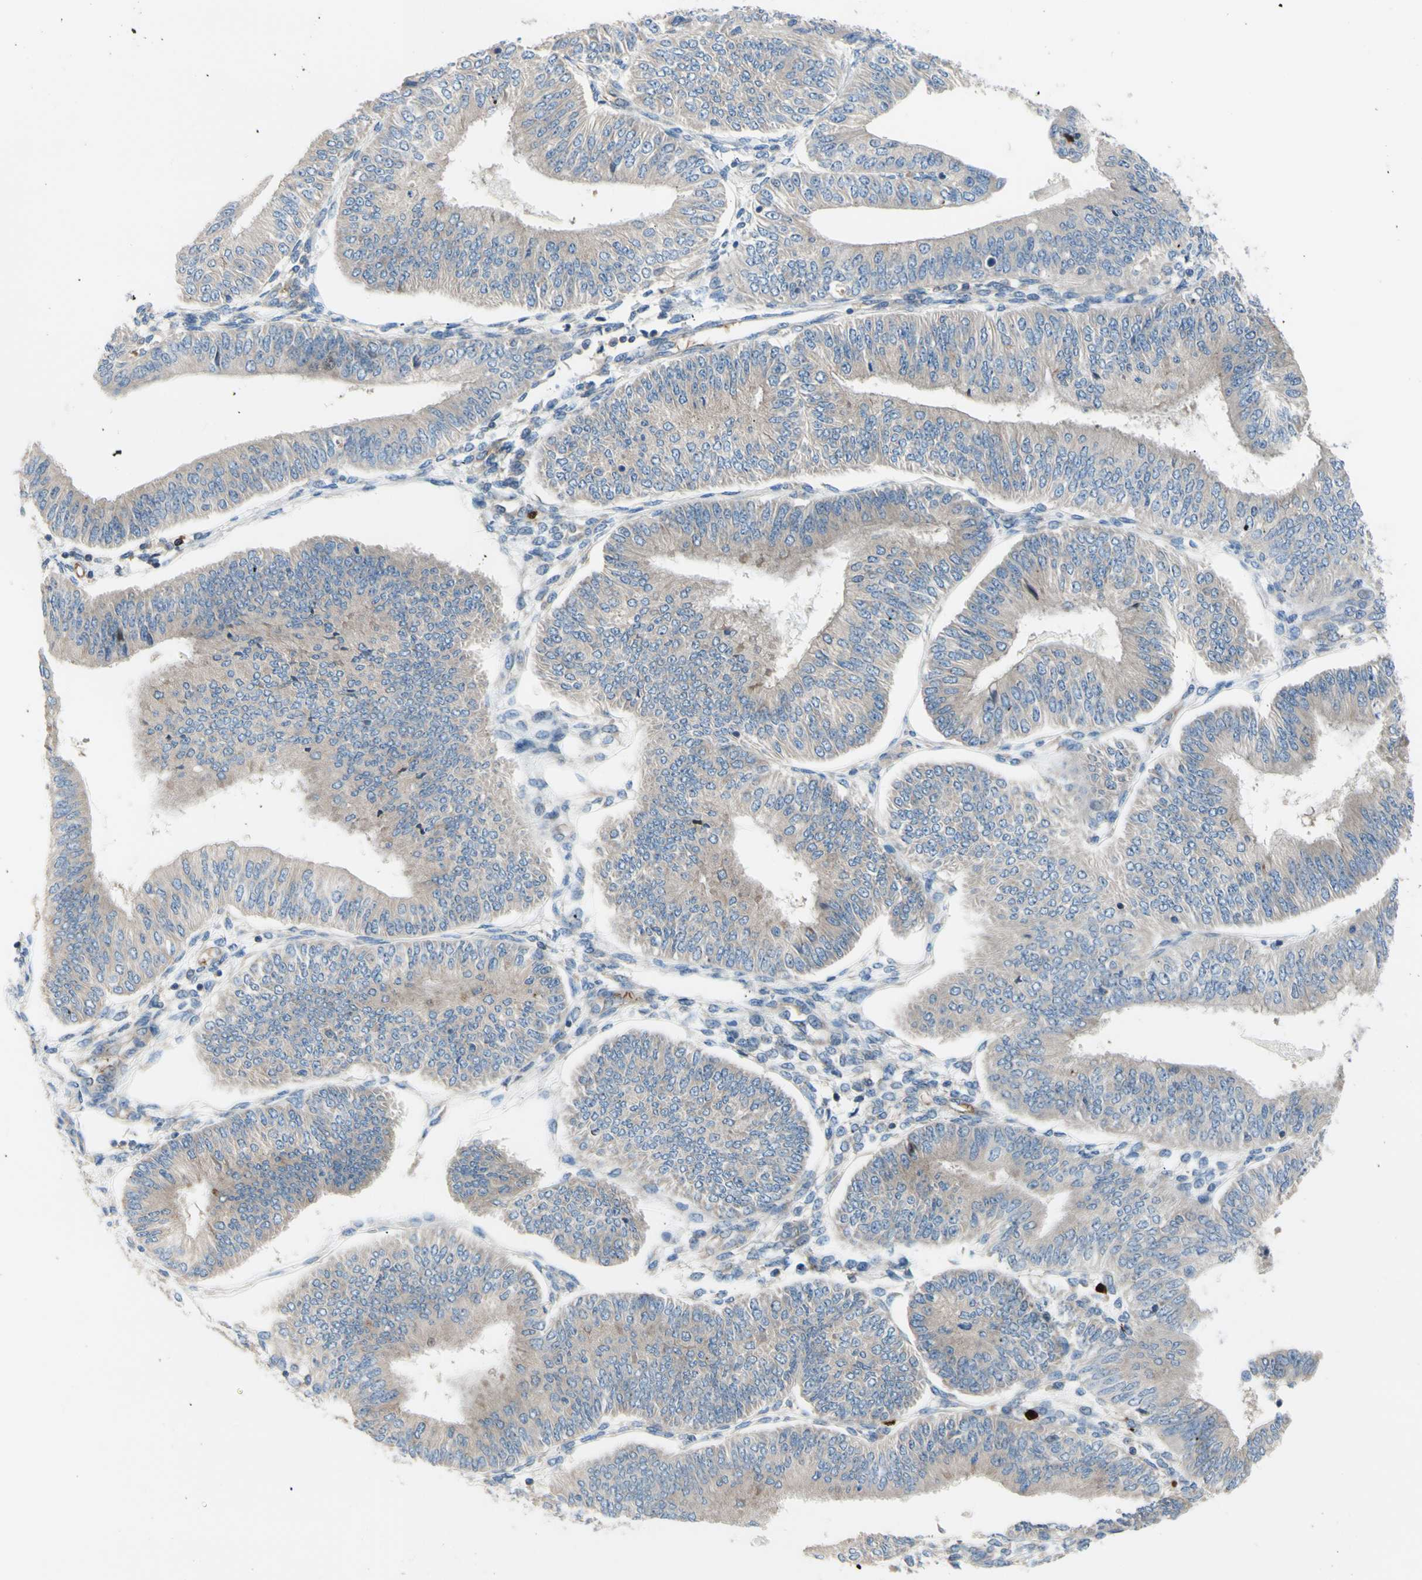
{"staining": {"intensity": "negative", "quantity": "none", "location": "none"}, "tissue": "endometrial cancer", "cell_type": "Tumor cells", "image_type": "cancer", "snomed": [{"axis": "morphology", "description": "Adenocarcinoma, NOS"}, {"axis": "topography", "description": "Endometrium"}], "caption": "The photomicrograph displays no significant positivity in tumor cells of endometrial adenocarcinoma.", "gene": "USP9X", "patient": {"sex": "female", "age": 58}}